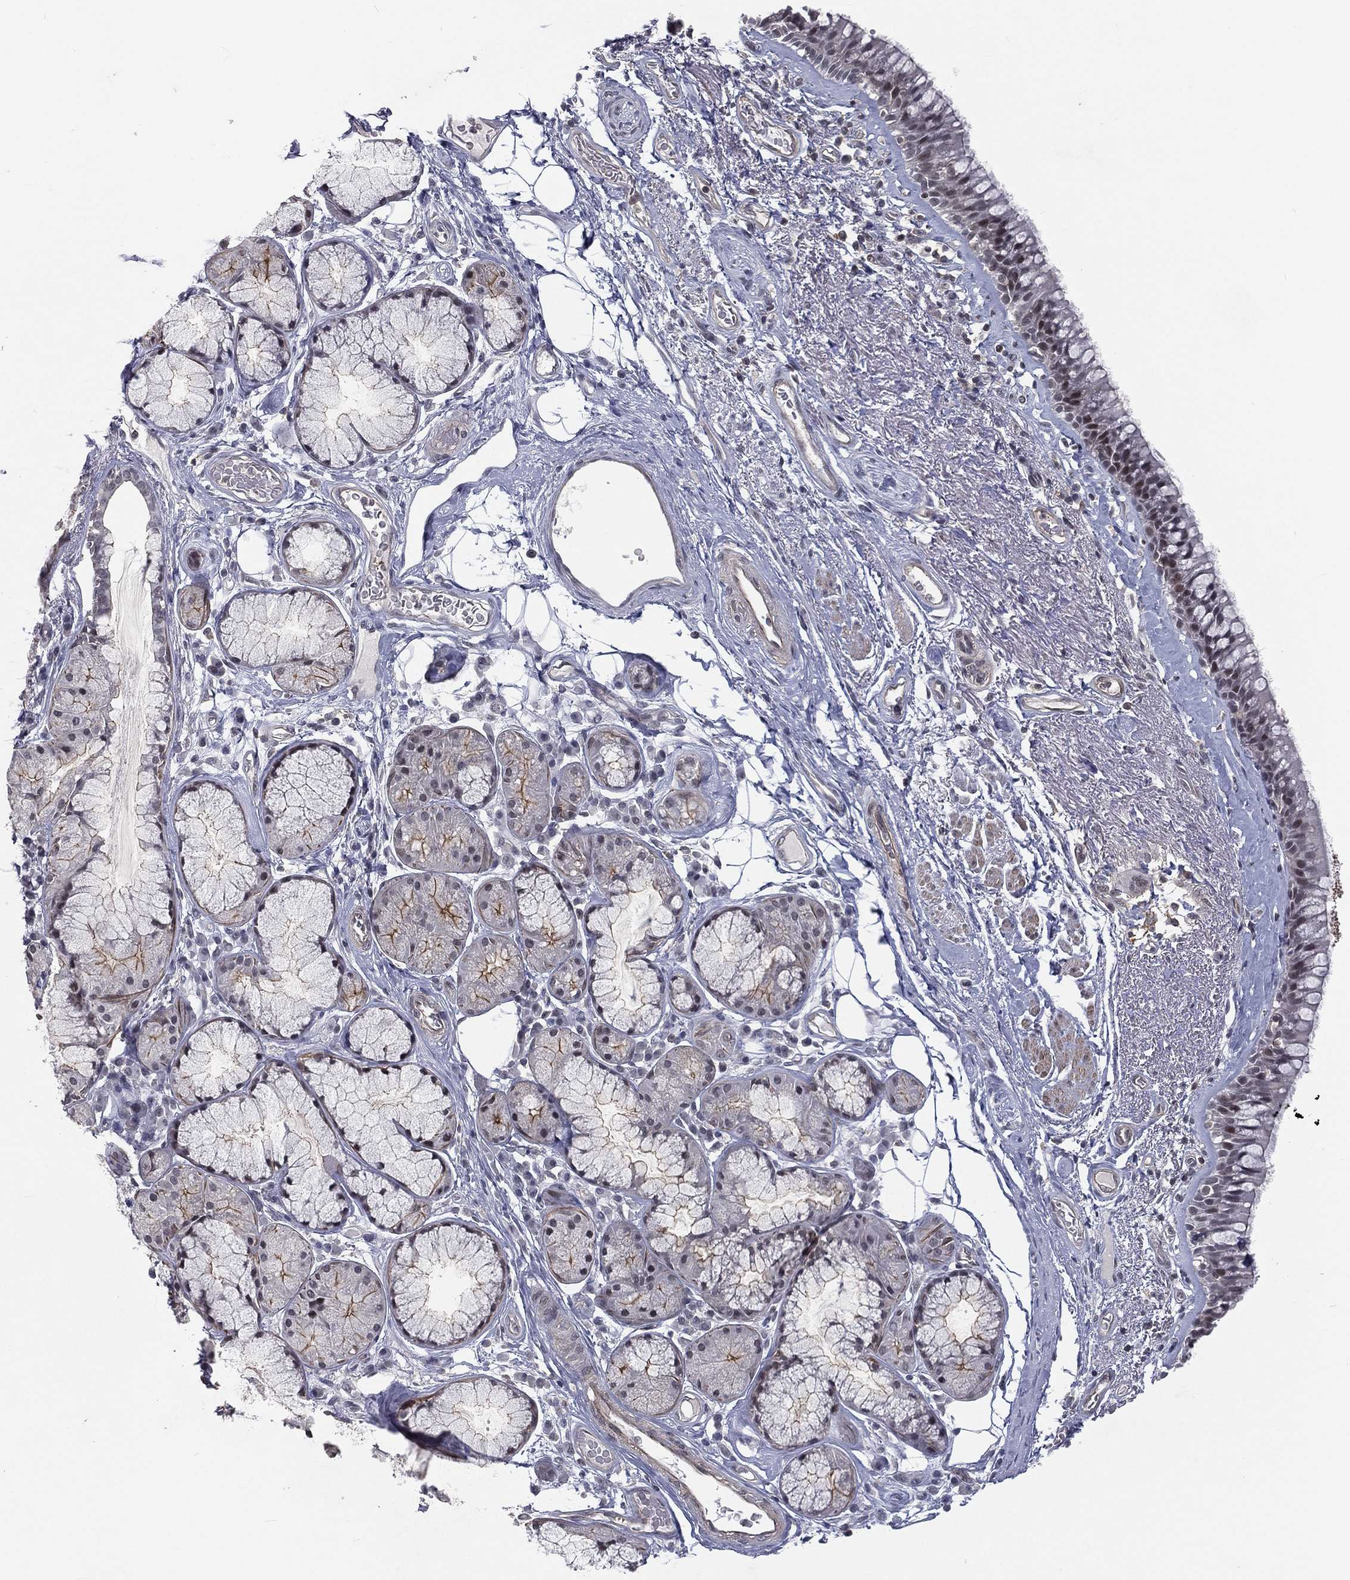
{"staining": {"intensity": "strong", "quantity": "<25%", "location": "nuclear"}, "tissue": "bronchus", "cell_type": "Respiratory epithelial cells", "image_type": "normal", "snomed": [{"axis": "morphology", "description": "Normal tissue, NOS"}, {"axis": "topography", "description": "Bronchus"}], "caption": "Immunohistochemical staining of benign bronchus reveals <25% levels of strong nuclear protein expression in about <25% of respiratory epithelial cells.", "gene": "MORC2", "patient": {"sex": "male", "age": 82}}